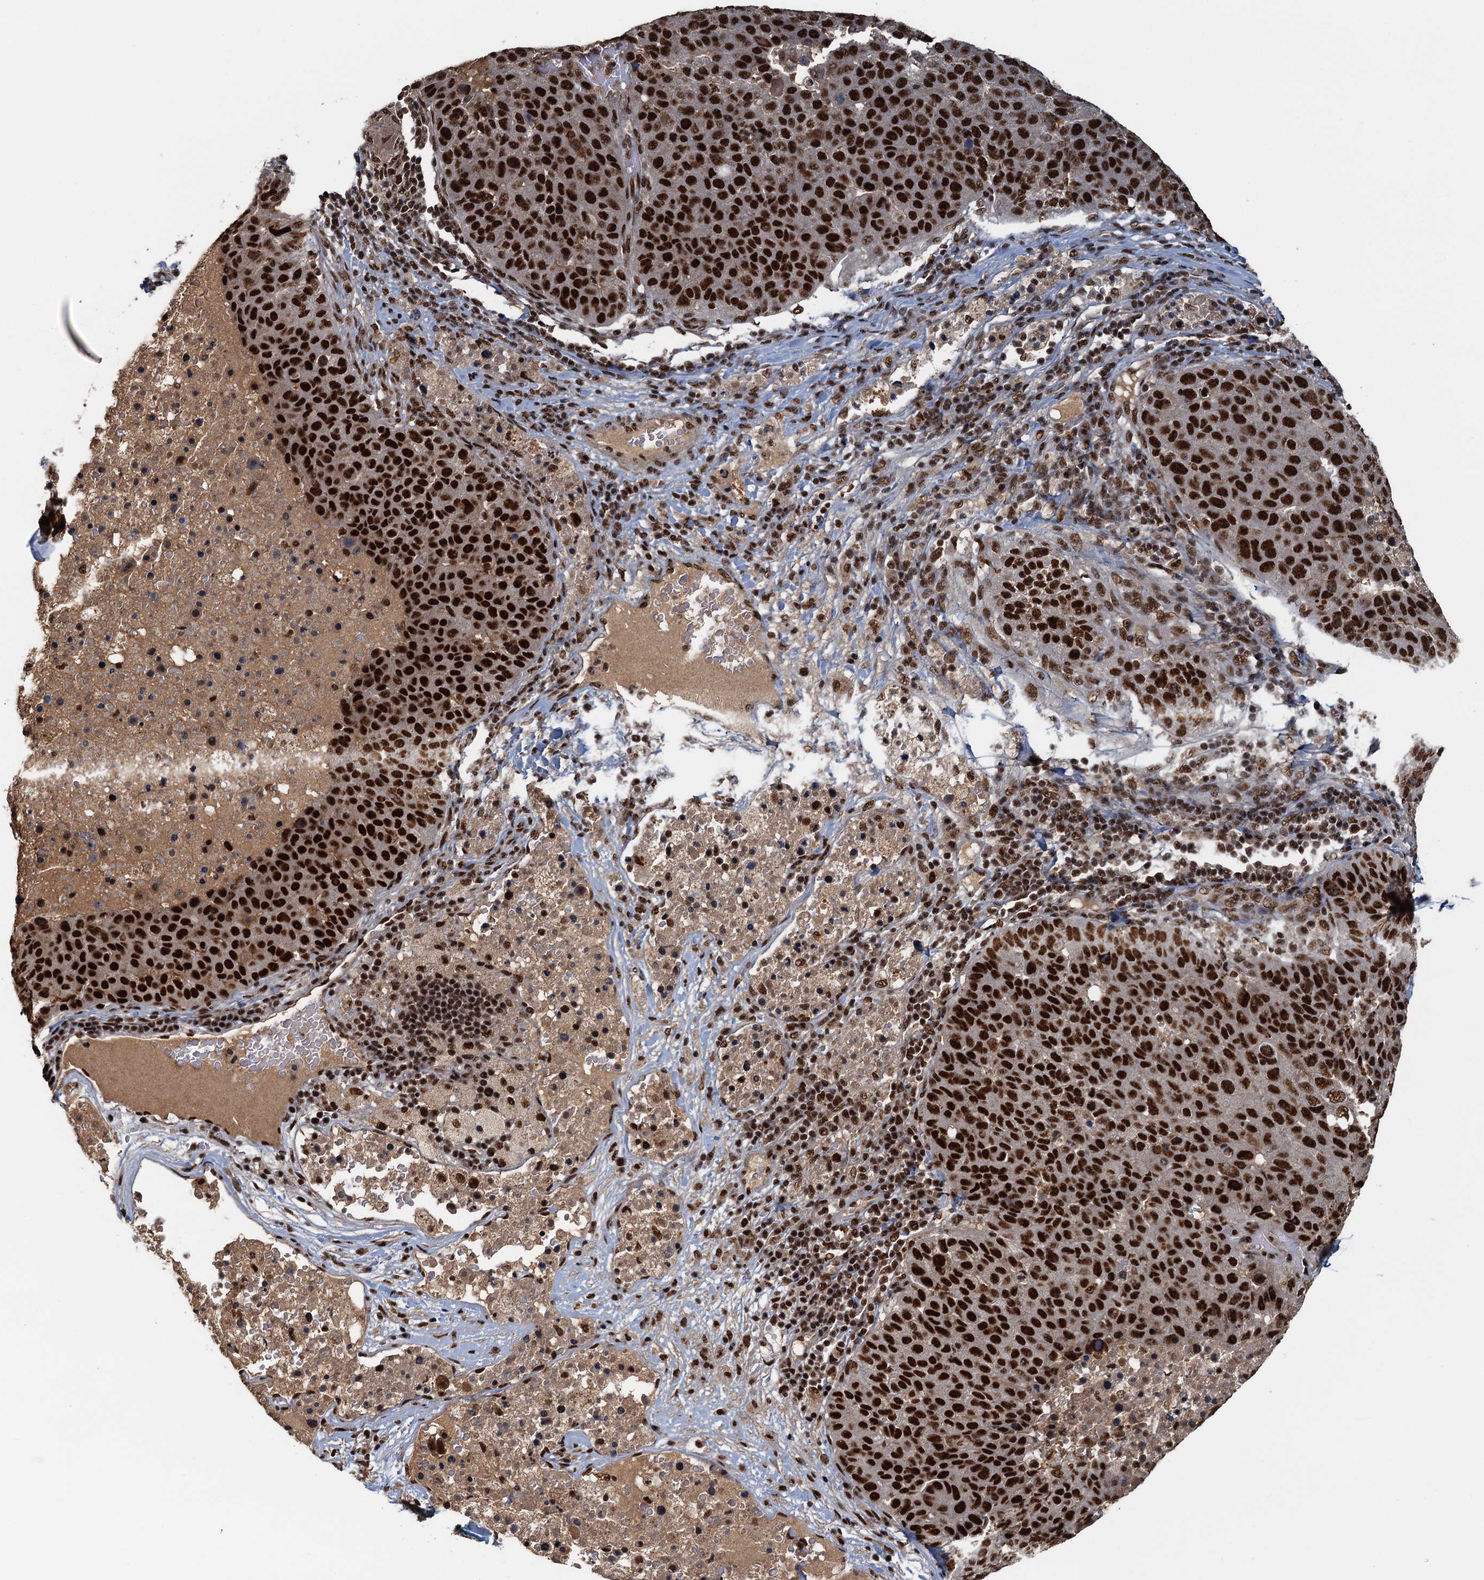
{"staining": {"intensity": "strong", "quantity": ">75%", "location": "nuclear"}, "tissue": "pancreatic cancer", "cell_type": "Tumor cells", "image_type": "cancer", "snomed": [{"axis": "morphology", "description": "Adenocarcinoma, NOS"}, {"axis": "topography", "description": "Pancreas"}], "caption": "Immunohistochemical staining of human pancreatic cancer (adenocarcinoma) shows high levels of strong nuclear protein expression in about >75% of tumor cells.", "gene": "ZC3H18", "patient": {"sex": "female", "age": 61}}